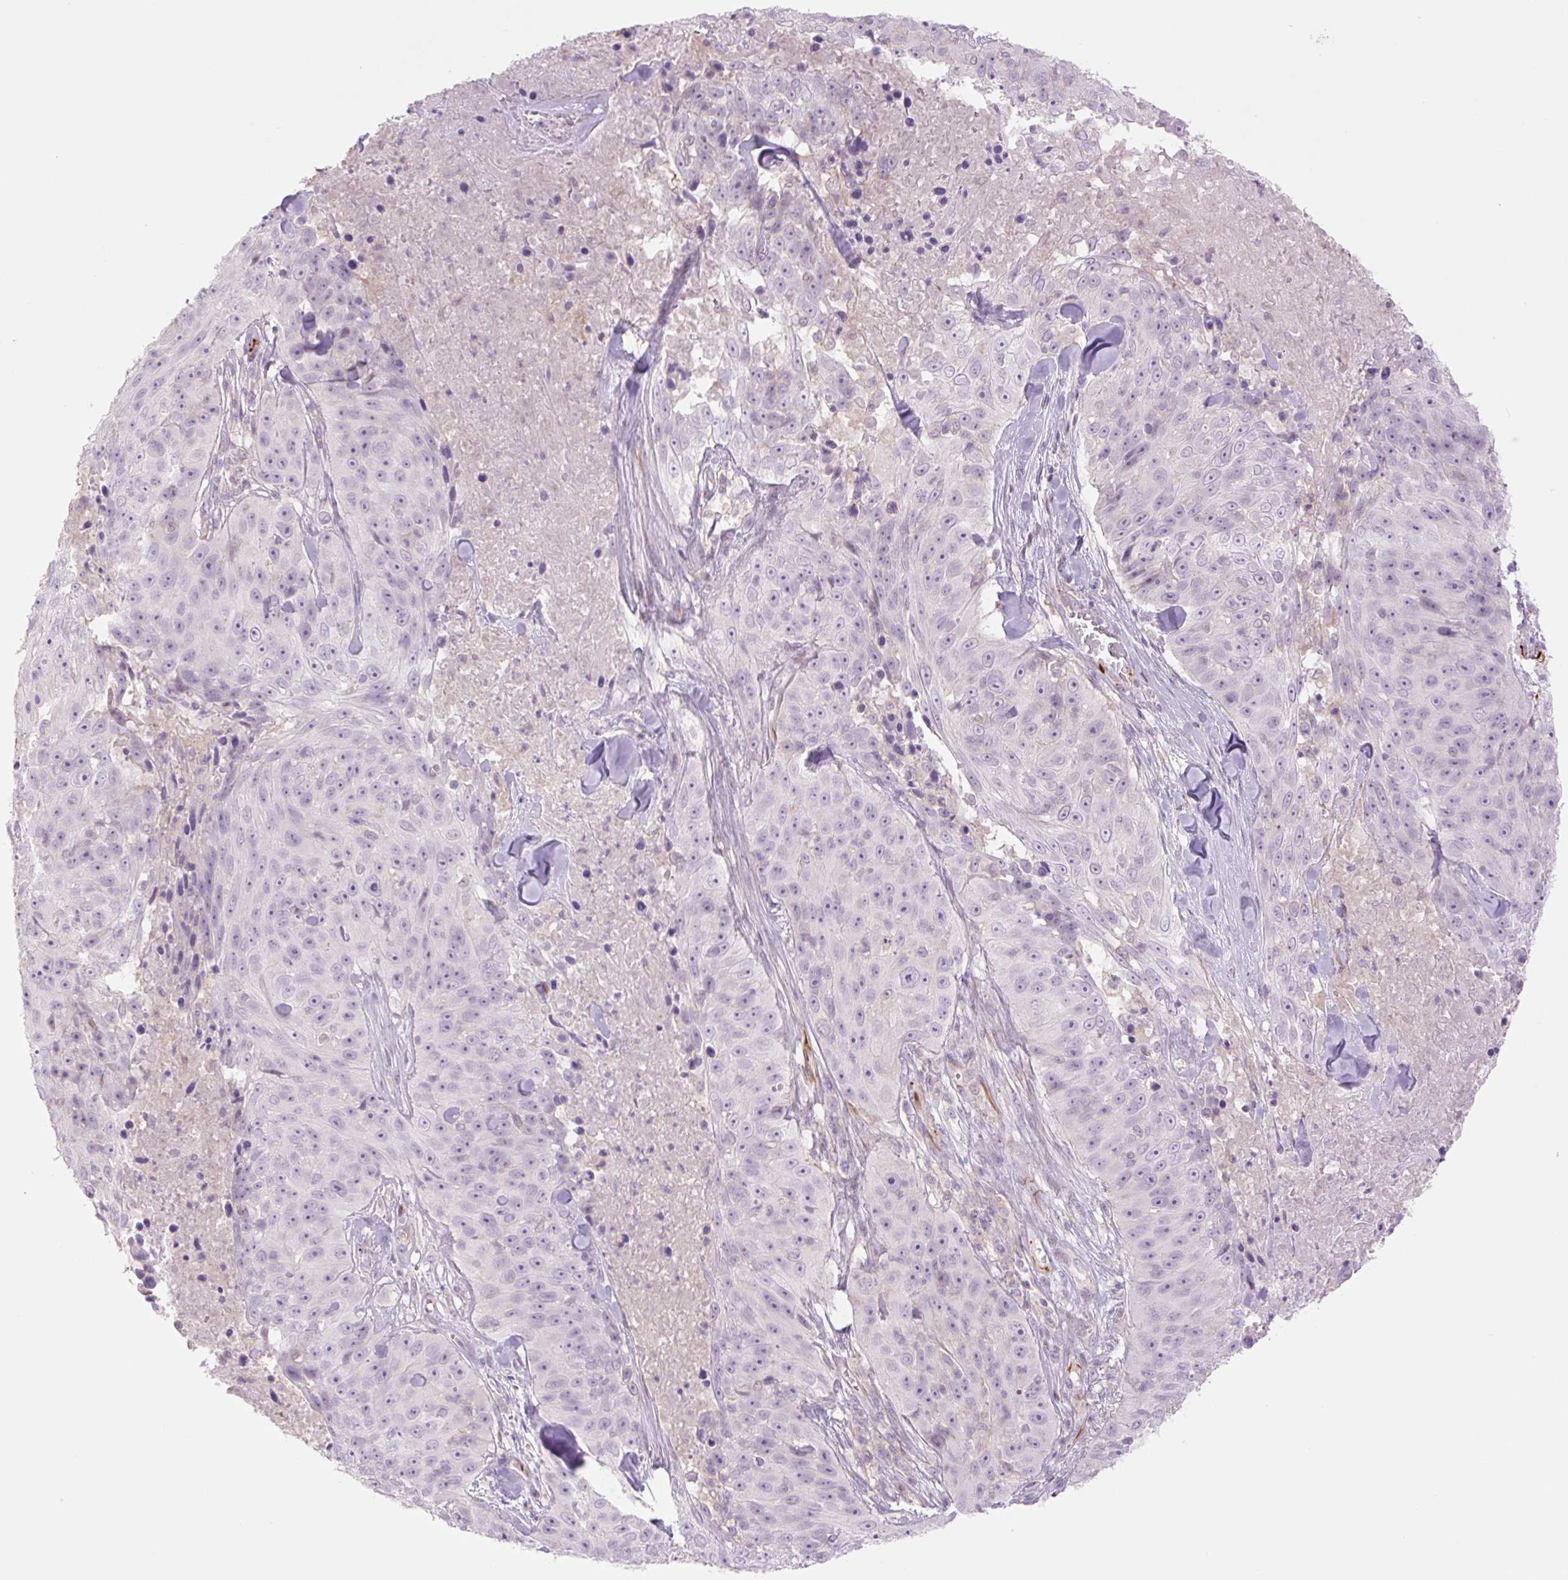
{"staining": {"intensity": "negative", "quantity": "none", "location": "none"}, "tissue": "skin cancer", "cell_type": "Tumor cells", "image_type": "cancer", "snomed": [{"axis": "morphology", "description": "Squamous cell carcinoma, NOS"}, {"axis": "topography", "description": "Skin"}], "caption": "Immunohistochemistry (IHC) of human squamous cell carcinoma (skin) demonstrates no staining in tumor cells.", "gene": "ZFYVE21", "patient": {"sex": "female", "age": 87}}